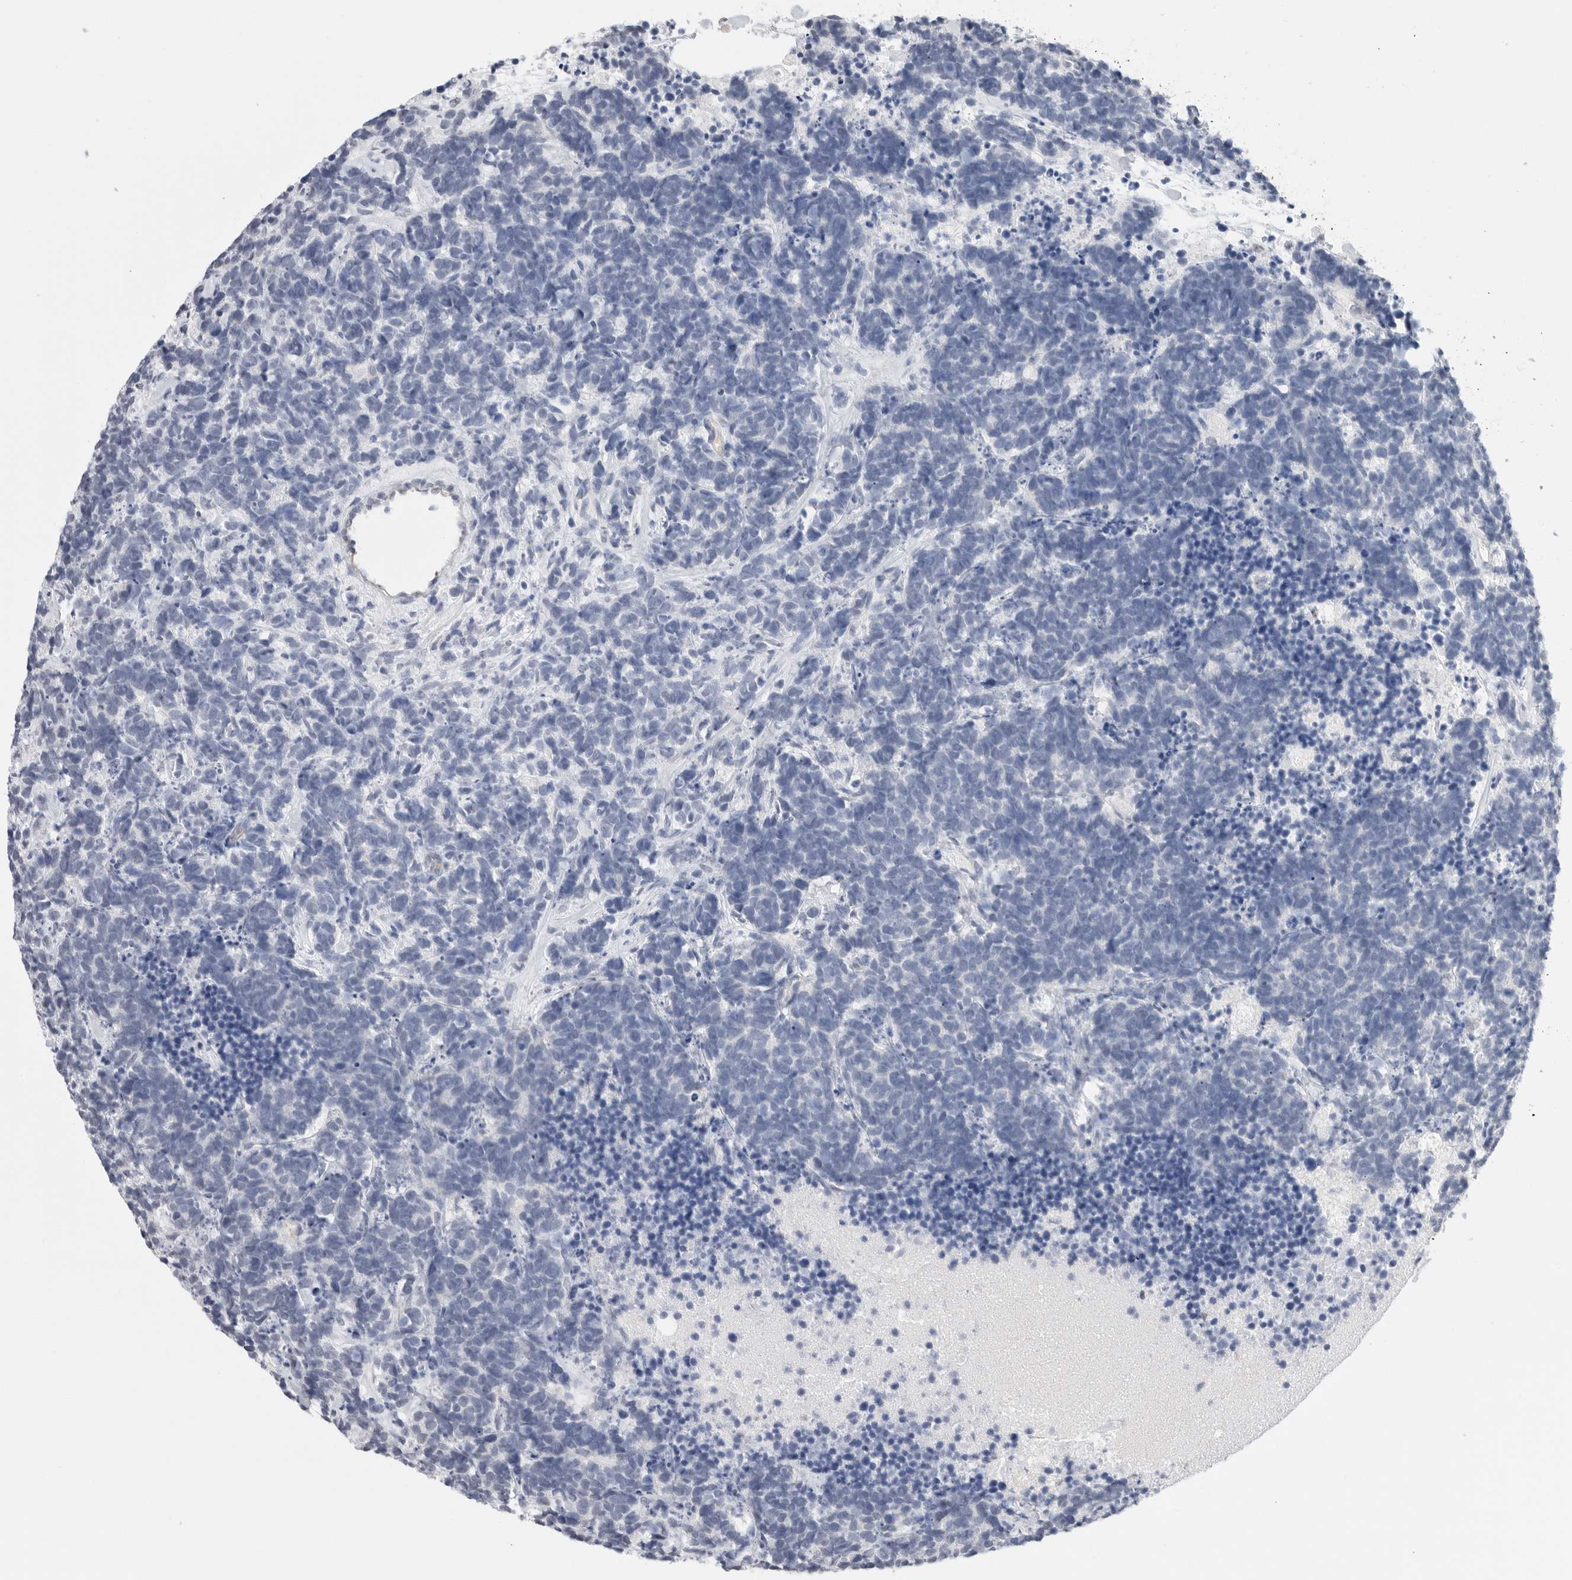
{"staining": {"intensity": "negative", "quantity": "none", "location": "none"}, "tissue": "carcinoid", "cell_type": "Tumor cells", "image_type": "cancer", "snomed": [{"axis": "morphology", "description": "Carcinoma, NOS"}, {"axis": "morphology", "description": "Carcinoid, malignant, NOS"}, {"axis": "topography", "description": "Urinary bladder"}], "caption": "IHC histopathology image of human carcinoma stained for a protein (brown), which exhibits no staining in tumor cells.", "gene": "ARHGEF10", "patient": {"sex": "male", "age": 57}}